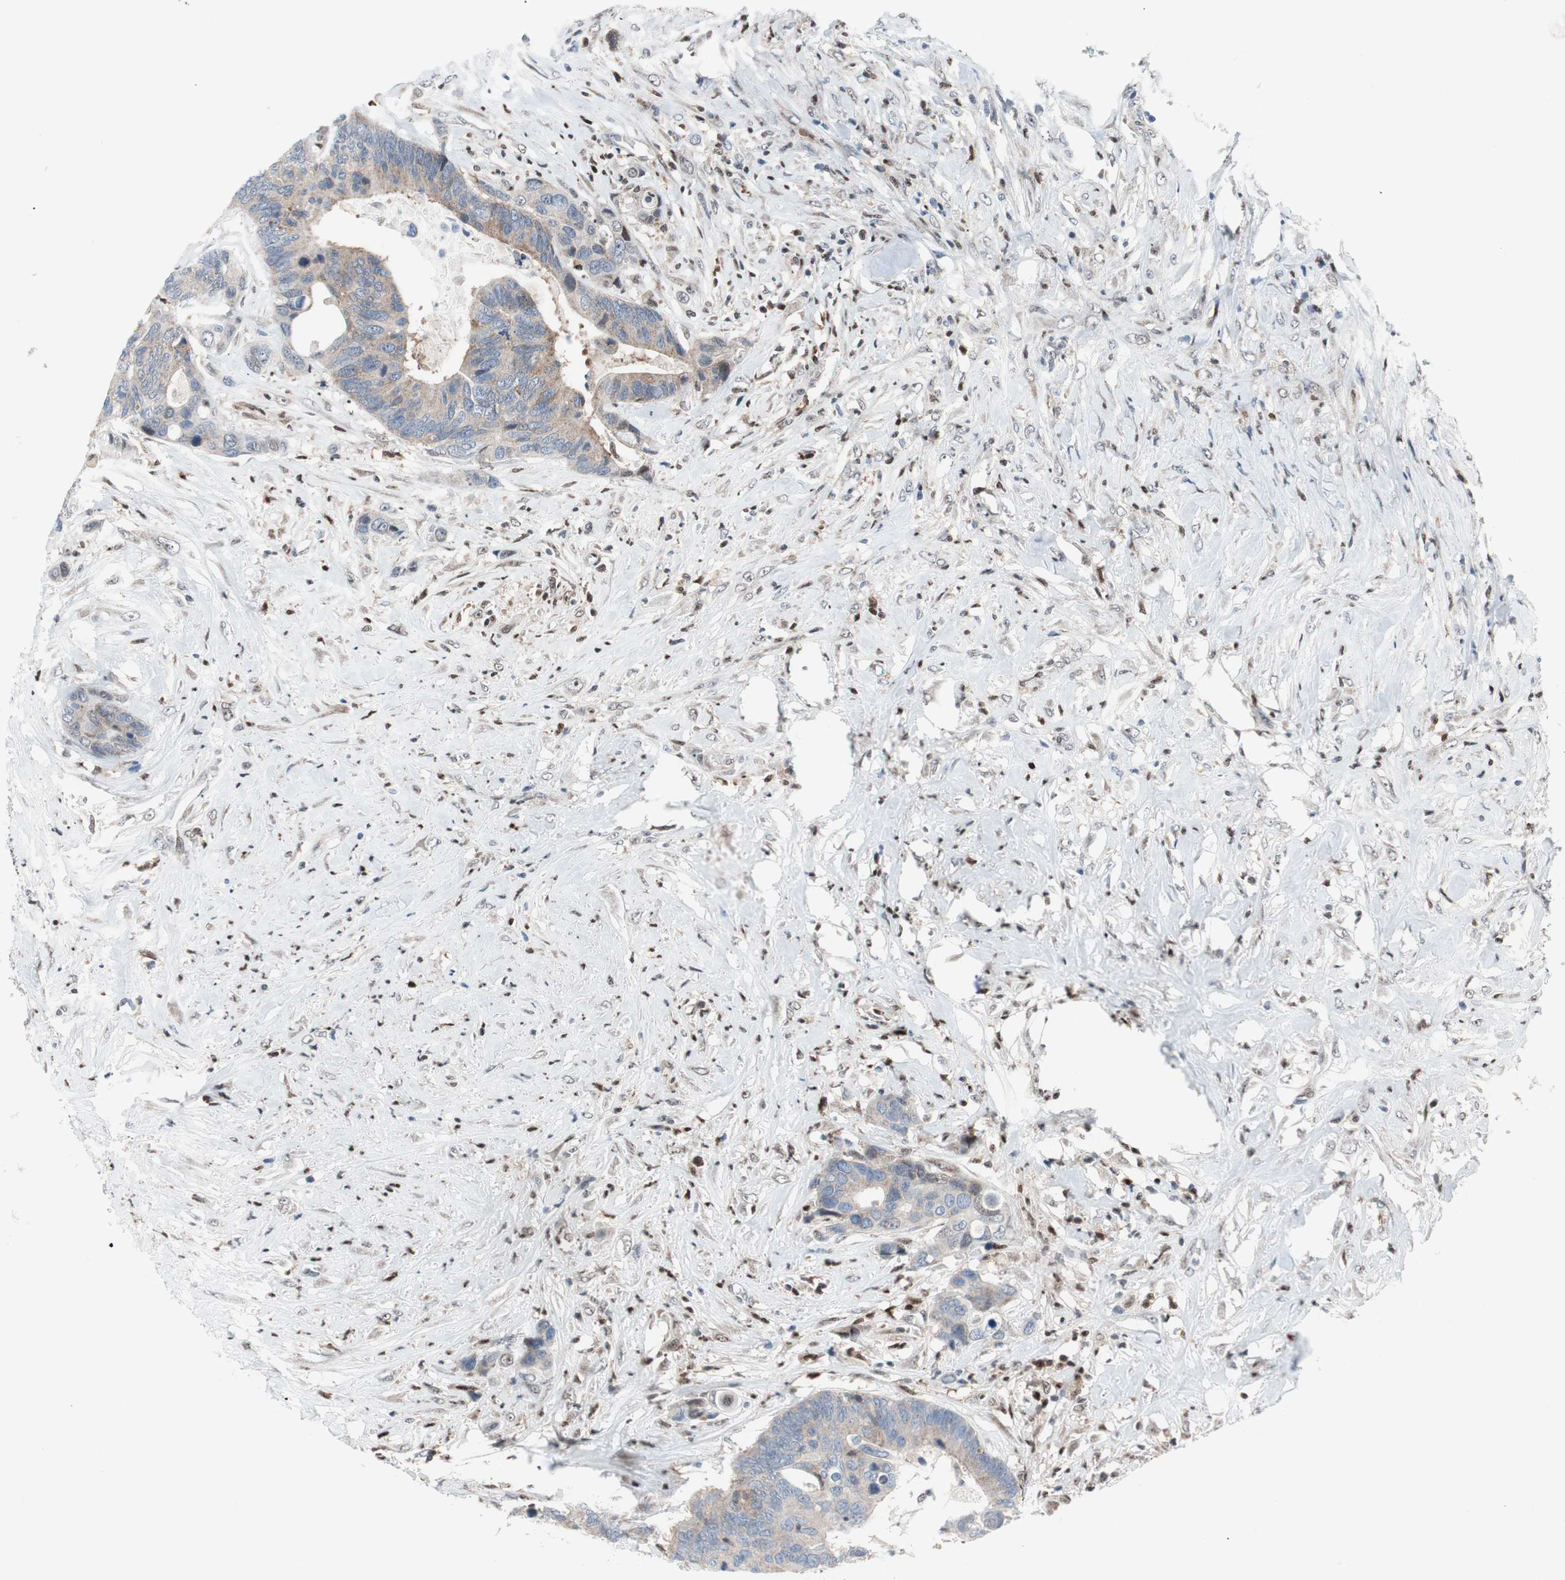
{"staining": {"intensity": "weak", "quantity": ">75%", "location": "cytoplasmic/membranous"}, "tissue": "colorectal cancer", "cell_type": "Tumor cells", "image_type": "cancer", "snomed": [{"axis": "morphology", "description": "Adenocarcinoma, NOS"}, {"axis": "topography", "description": "Rectum"}], "caption": "Protein staining by IHC displays weak cytoplasmic/membranous staining in approximately >75% of tumor cells in adenocarcinoma (colorectal). (brown staining indicates protein expression, while blue staining denotes nuclei).", "gene": "RGS10", "patient": {"sex": "male", "age": 55}}